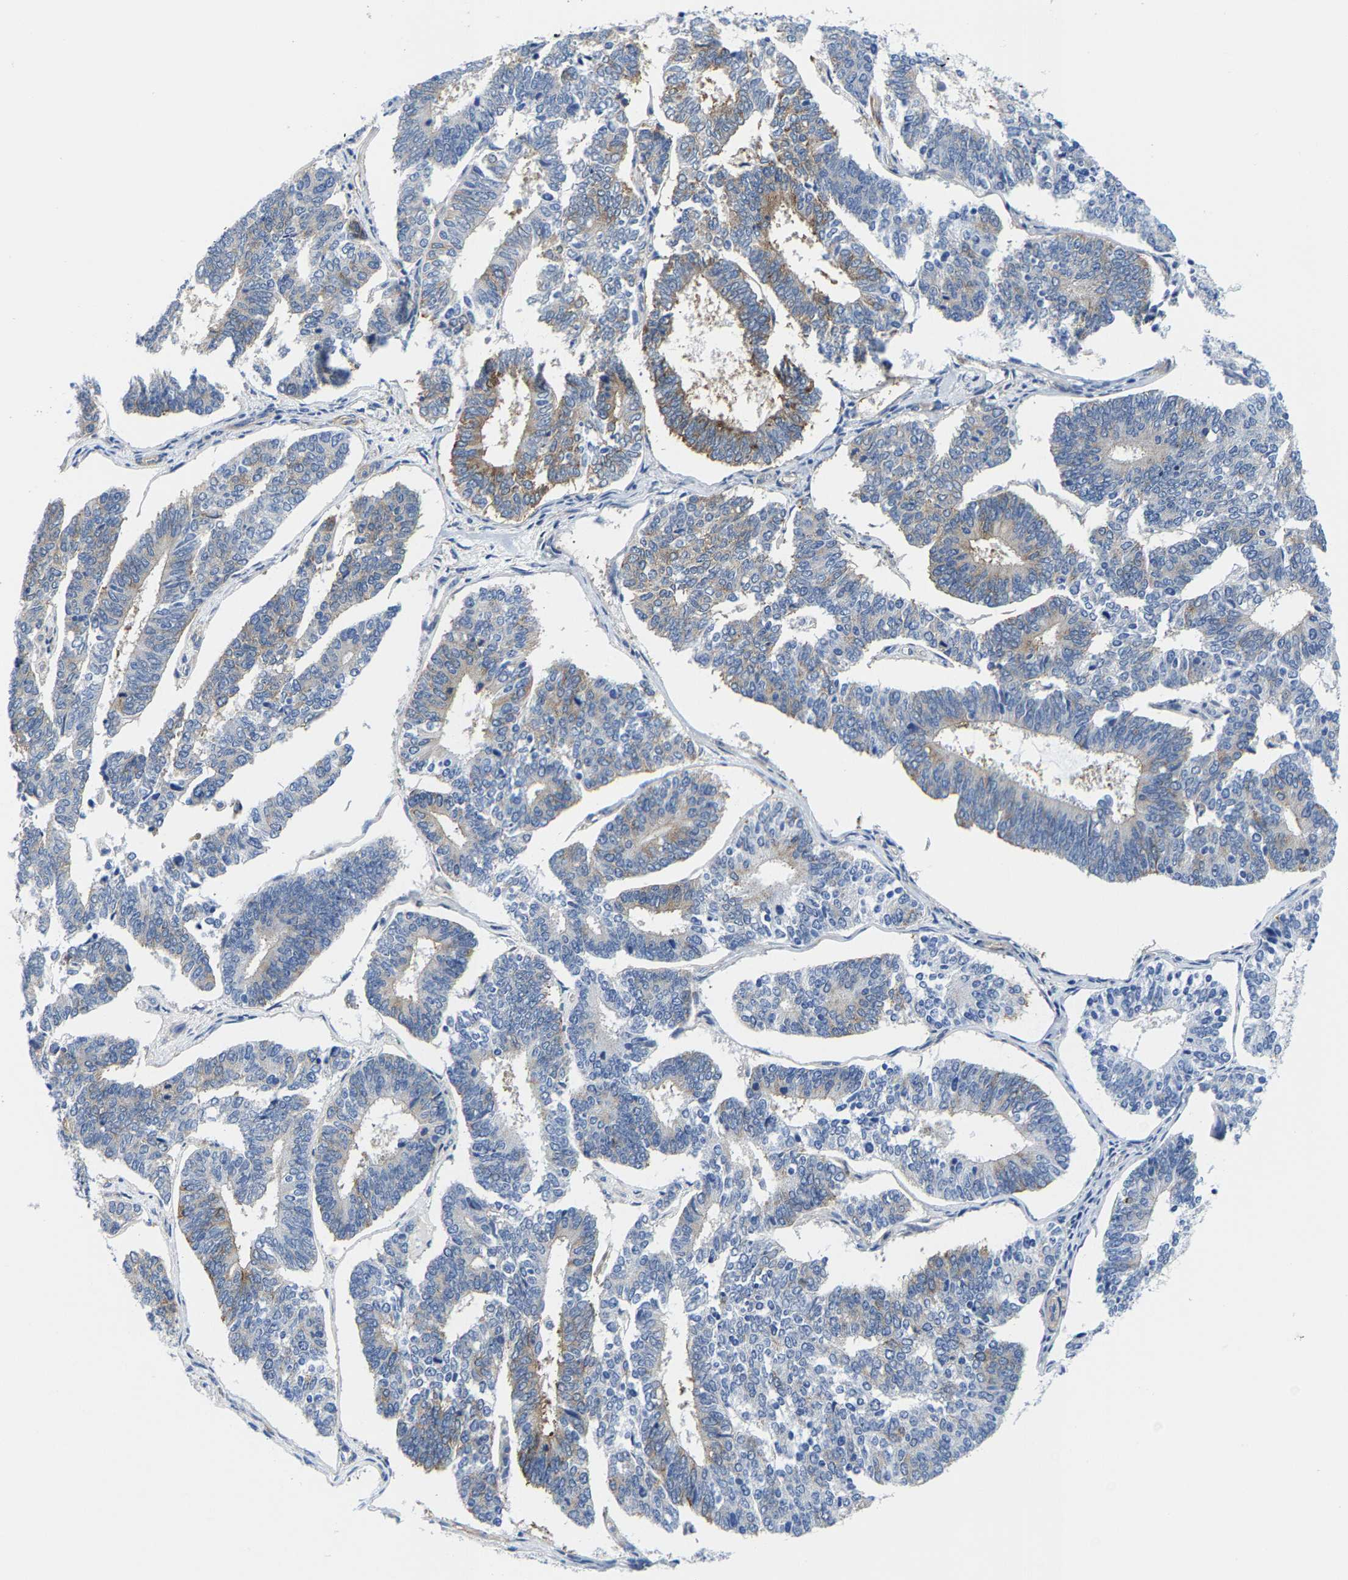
{"staining": {"intensity": "moderate", "quantity": "<25%", "location": "cytoplasmic/membranous"}, "tissue": "endometrial cancer", "cell_type": "Tumor cells", "image_type": "cancer", "snomed": [{"axis": "morphology", "description": "Adenocarcinoma, NOS"}, {"axis": "topography", "description": "Endometrium"}], "caption": "Endometrial cancer (adenocarcinoma) was stained to show a protein in brown. There is low levels of moderate cytoplasmic/membranous positivity in about <25% of tumor cells.", "gene": "DSCAM", "patient": {"sex": "female", "age": 70}}